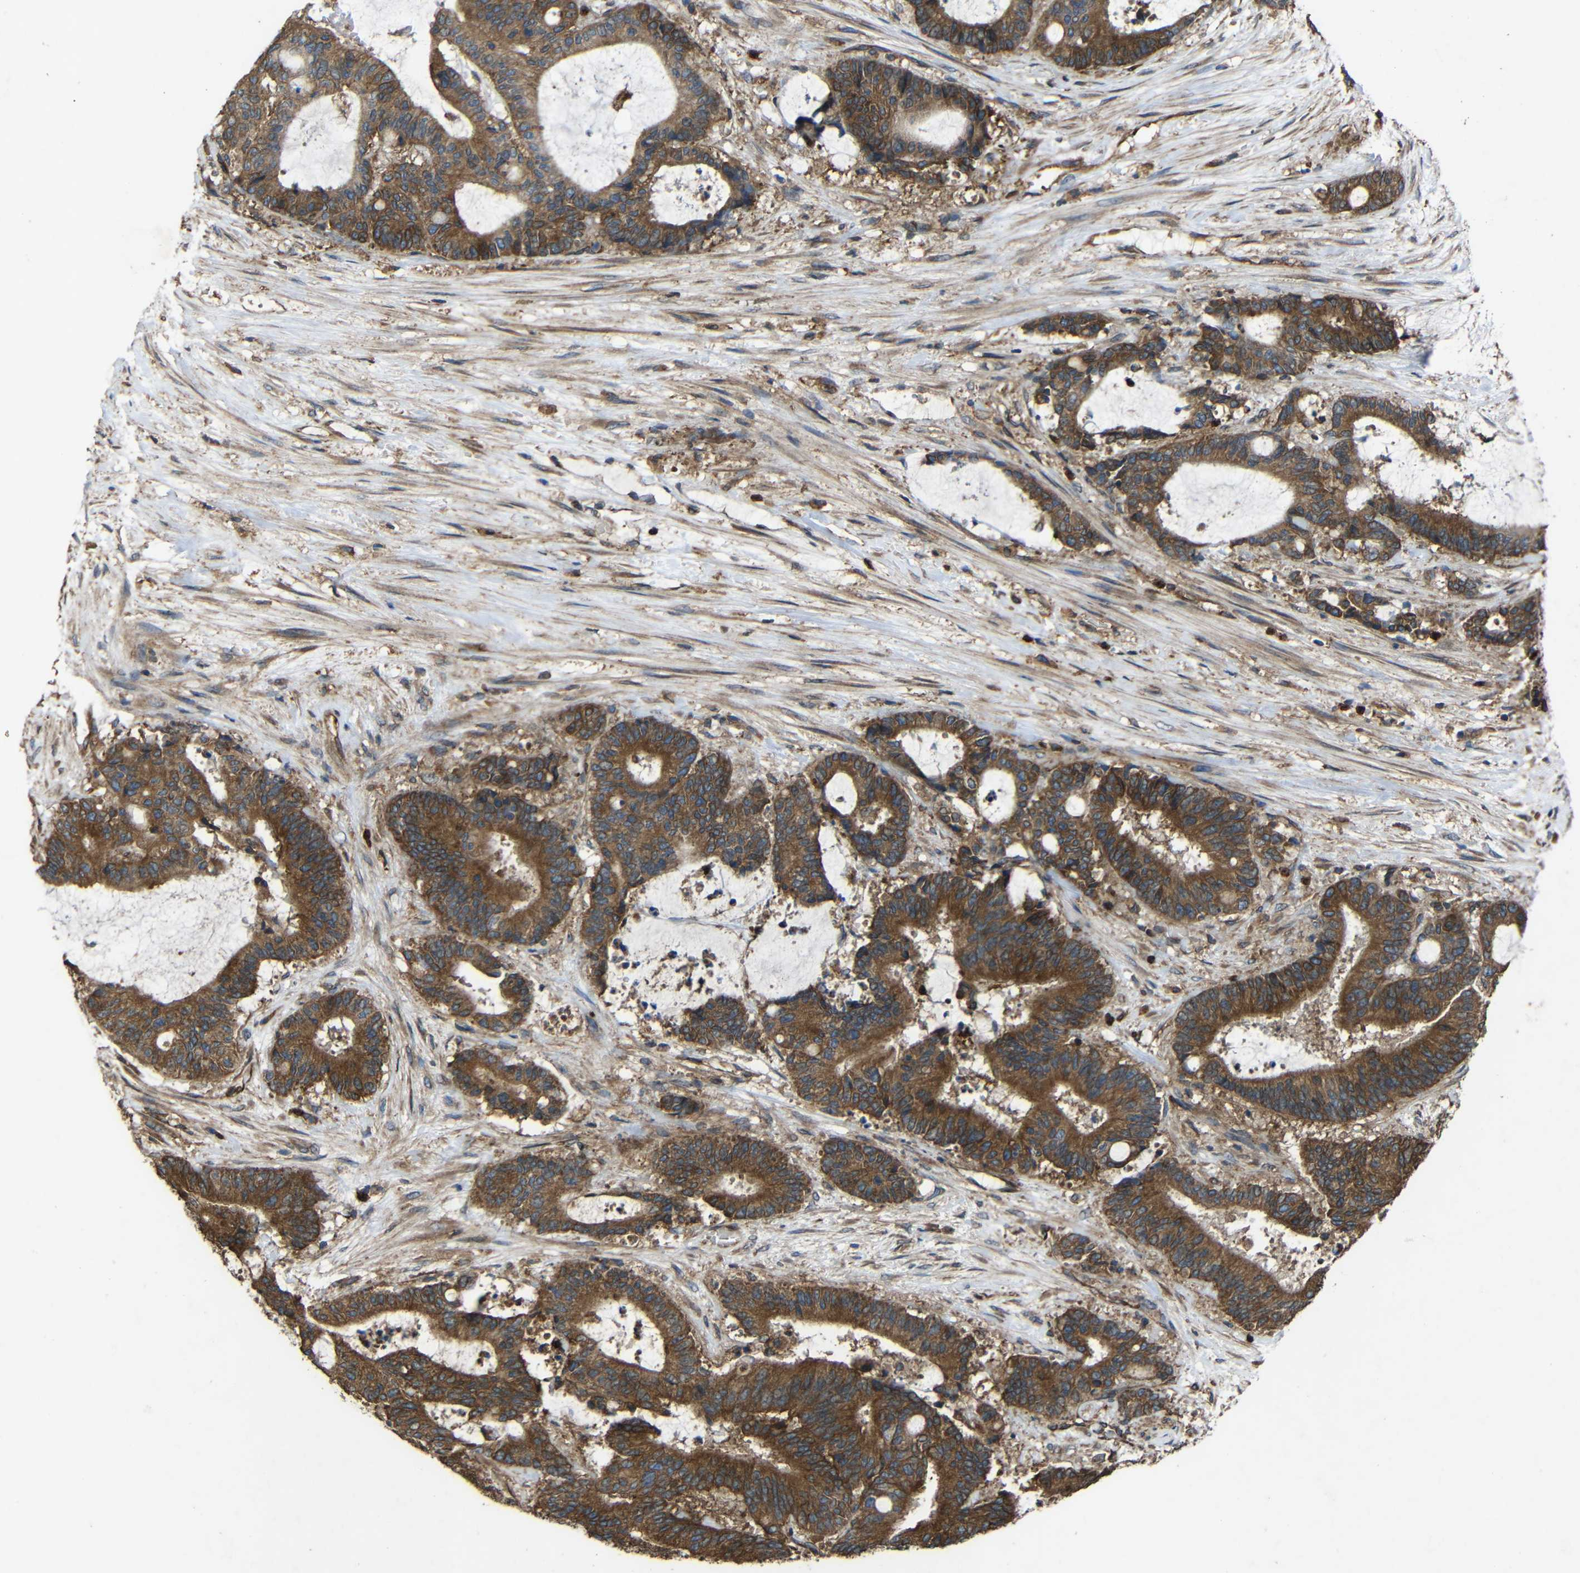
{"staining": {"intensity": "moderate", "quantity": ">75%", "location": "cytoplasmic/membranous"}, "tissue": "liver cancer", "cell_type": "Tumor cells", "image_type": "cancer", "snomed": [{"axis": "morphology", "description": "Normal tissue, NOS"}, {"axis": "morphology", "description": "Cholangiocarcinoma"}, {"axis": "topography", "description": "Liver"}, {"axis": "topography", "description": "Peripheral nerve tissue"}], "caption": "Liver cancer (cholangiocarcinoma) stained with immunohistochemistry (IHC) demonstrates moderate cytoplasmic/membranous positivity in about >75% of tumor cells.", "gene": "TREM2", "patient": {"sex": "female", "age": 73}}